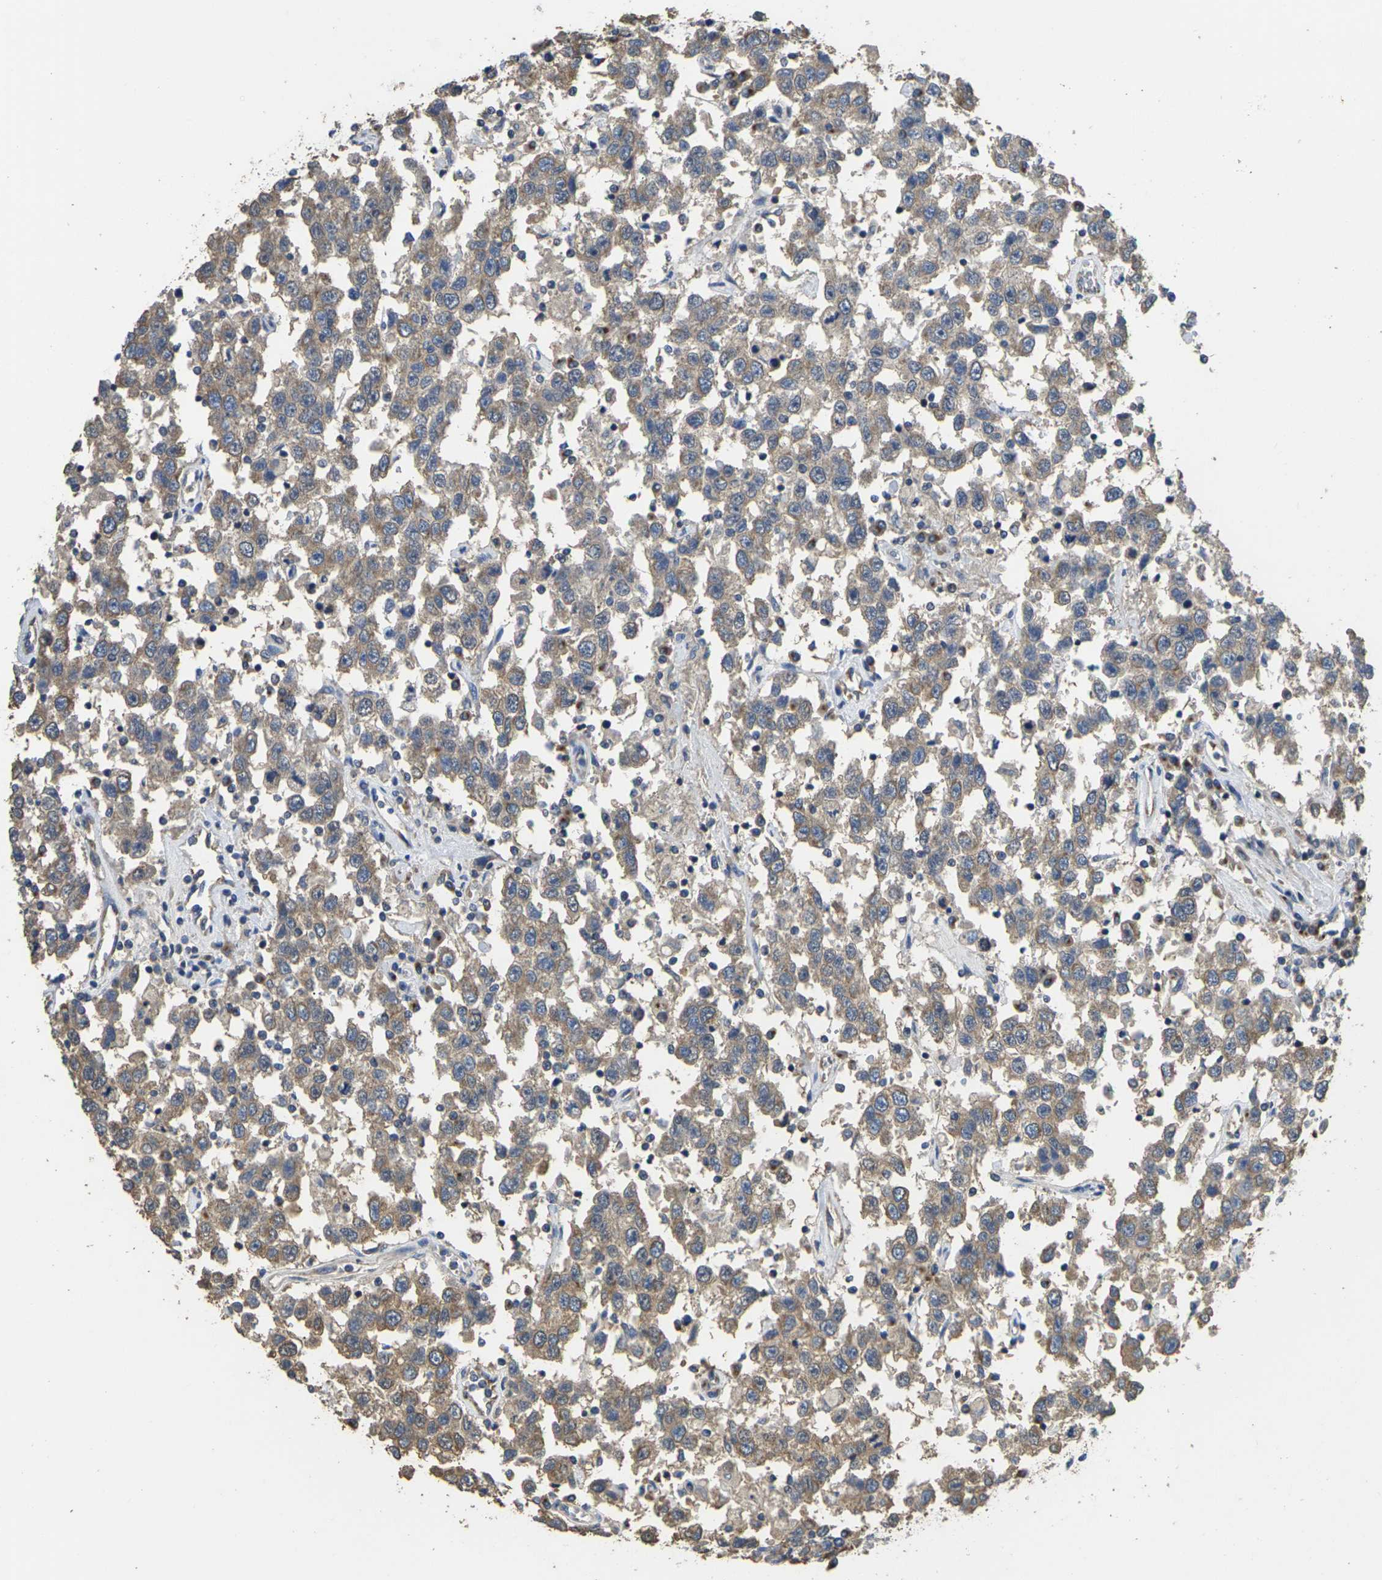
{"staining": {"intensity": "moderate", "quantity": "25%-75%", "location": "cytoplasmic/membranous"}, "tissue": "testis cancer", "cell_type": "Tumor cells", "image_type": "cancer", "snomed": [{"axis": "morphology", "description": "Seminoma, NOS"}, {"axis": "topography", "description": "Testis"}], "caption": "A high-resolution image shows immunohistochemistry (IHC) staining of testis seminoma, which displays moderate cytoplasmic/membranous positivity in approximately 25%-75% of tumor cells.", "gene": "TMCC2", "patient": {"sex": "male", "age": 41}}